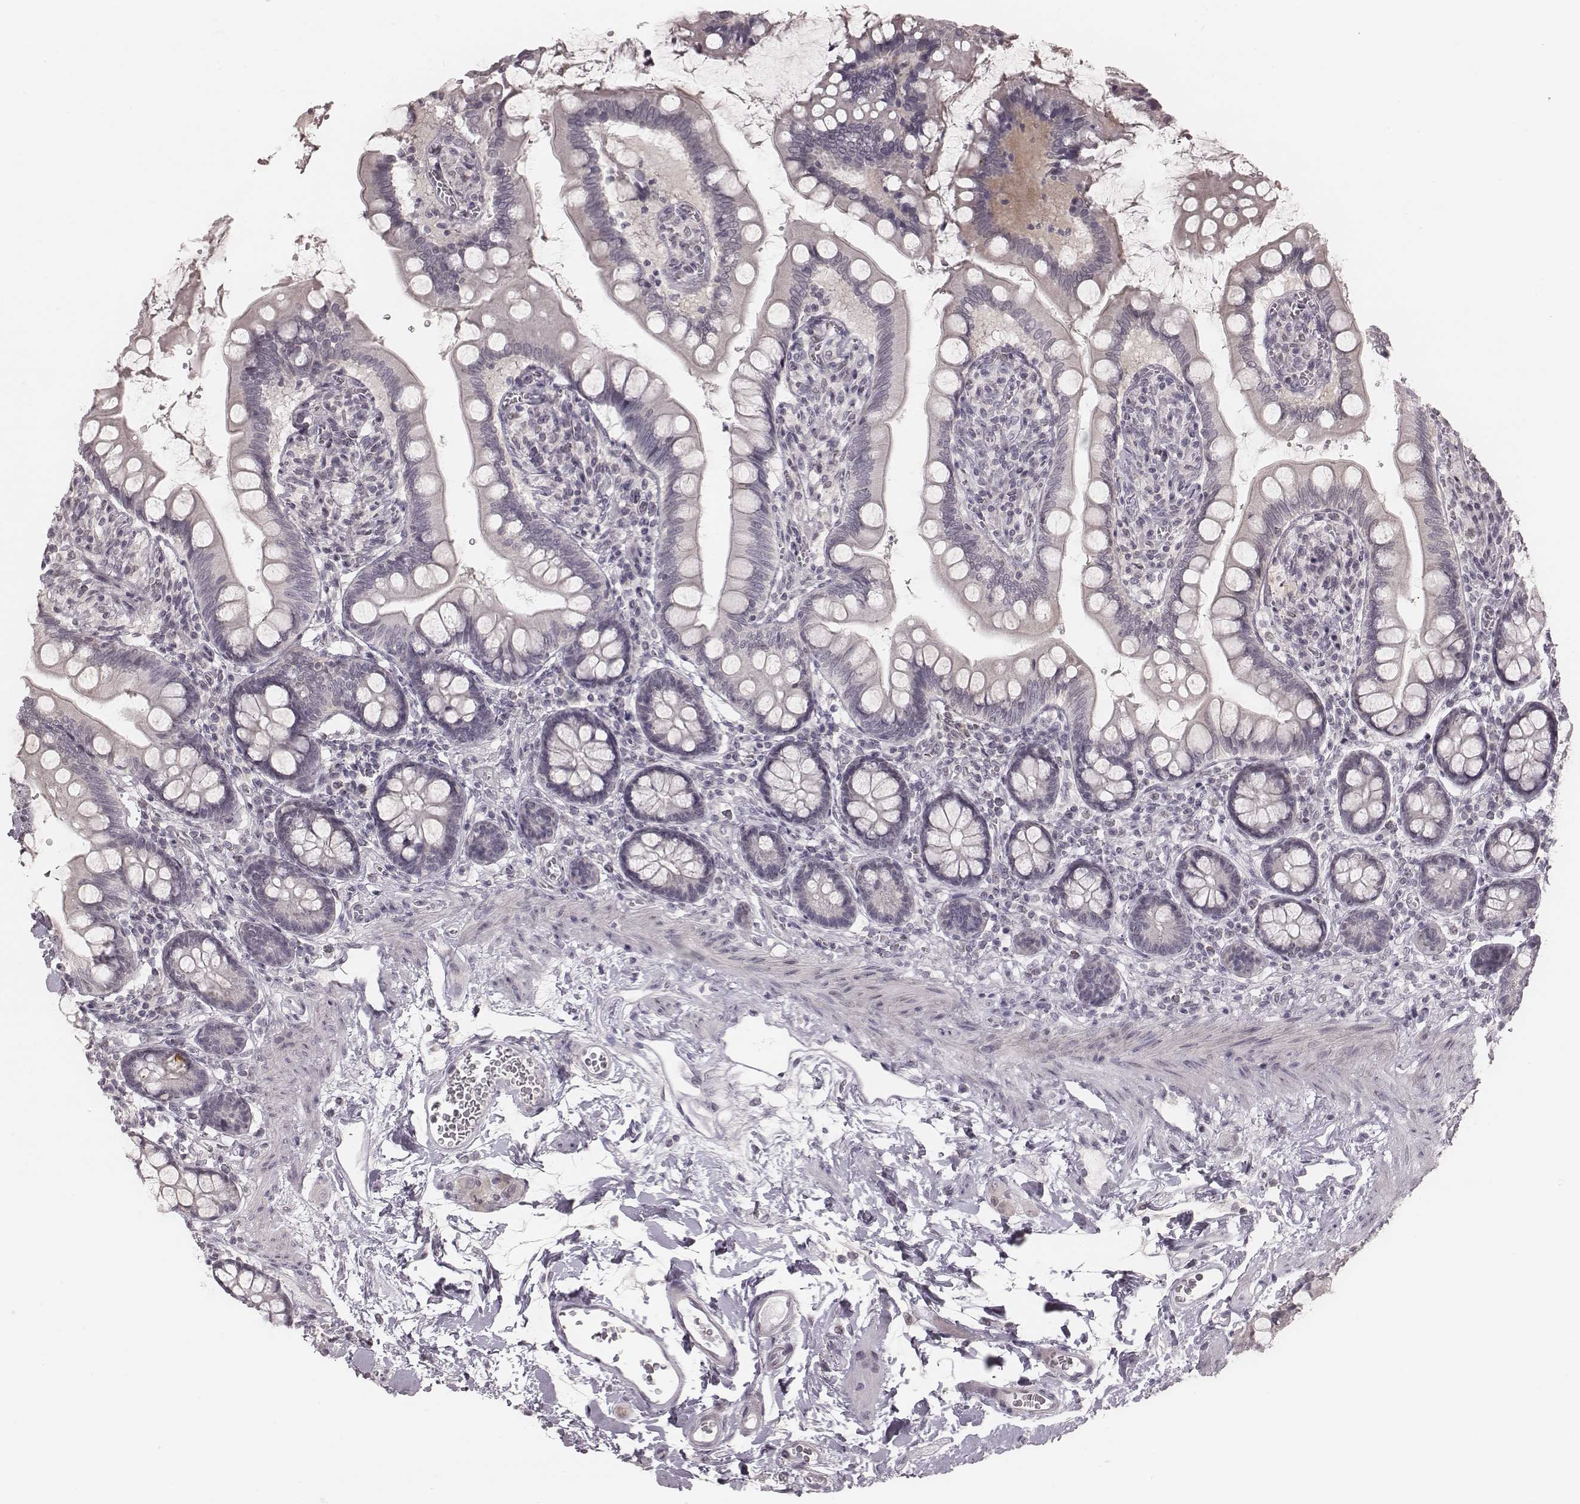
{"staining": {"intensity": "negative", "quantity": "none", "location": "none"}, "tissue": "small intestine", "cell_type": "Glandular cells", "image_type": "normal", "snomed": [{"axis": "morphology", "description": "Normal tissue, NOS"}, {"axis": "topography", "description": "Small intestine"}], "caption": "Immunohistochemistry (IHC) of unremarkable small intestine exhibits no positivity in glandular cells. The staining was performed using DAB (3,3'-diaminobenzidine) to visualize the protein expression in brown, while the nuclei were stained in blue with hematoxylin (Magnification: 20x).", "gene": "IQCG", "patient": {"sex": "female", "age": 56}}